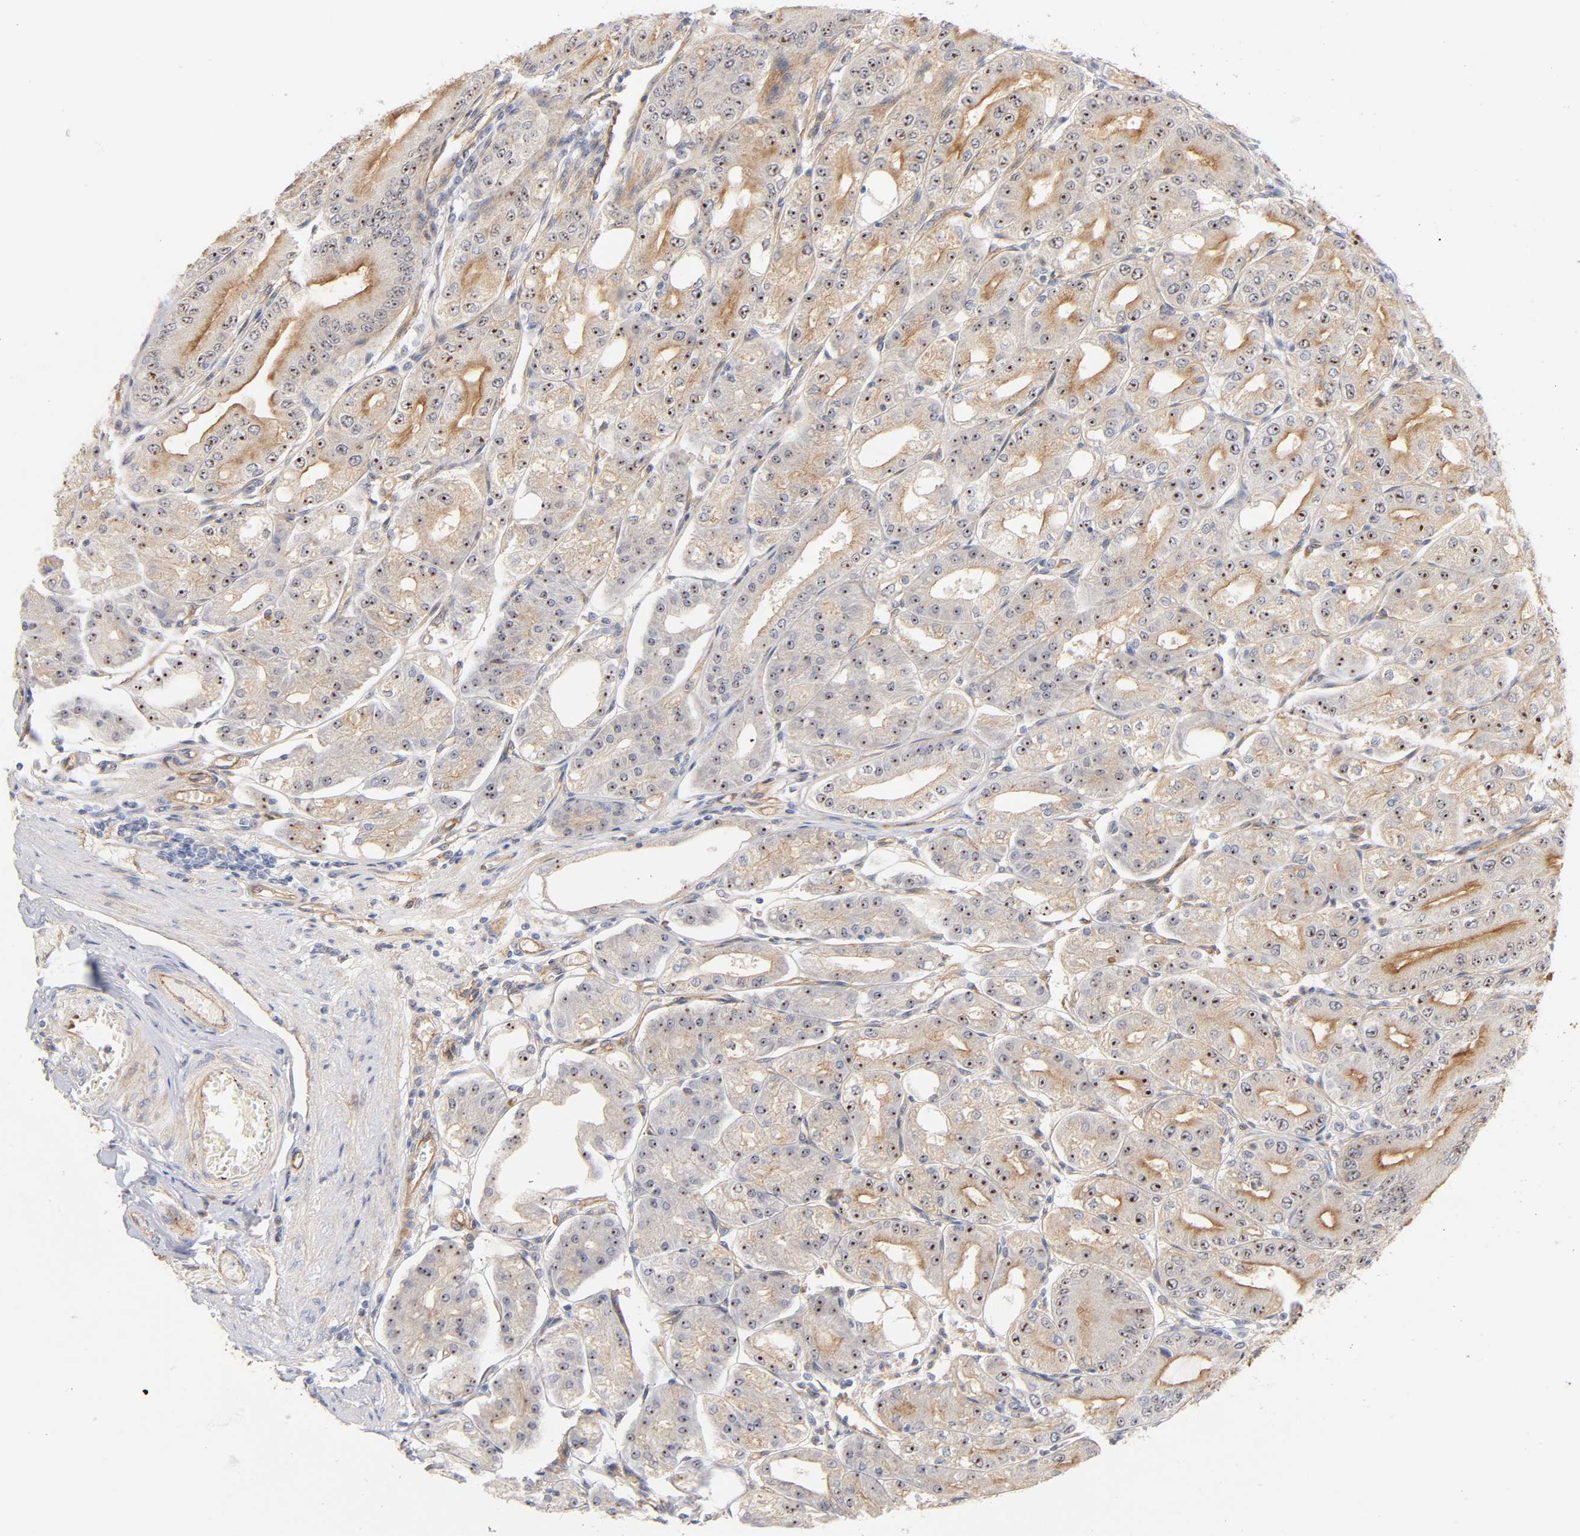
{"staining": {"intensity": "strong", "quantity": ">75%", "location": "cytoplasmic/membranous,nuclear"}, "tissue": "stomach", "cell_type": "Glandular cells", "image_type": "normal", "snomed": [{"axis": "morphology", "description": "Normal tissue, NOS"}, {"axis": "topography", "description": "Stomach, lower"}], "caption": "Unremarkable stomach demonstrates strong cytoplasmic/membranous,nuclear expression in about >75% of glandular cells, visualized by immunohistochemistry.", "gene": "PLD1", "patient": {"sex": "male", "age": 71}}